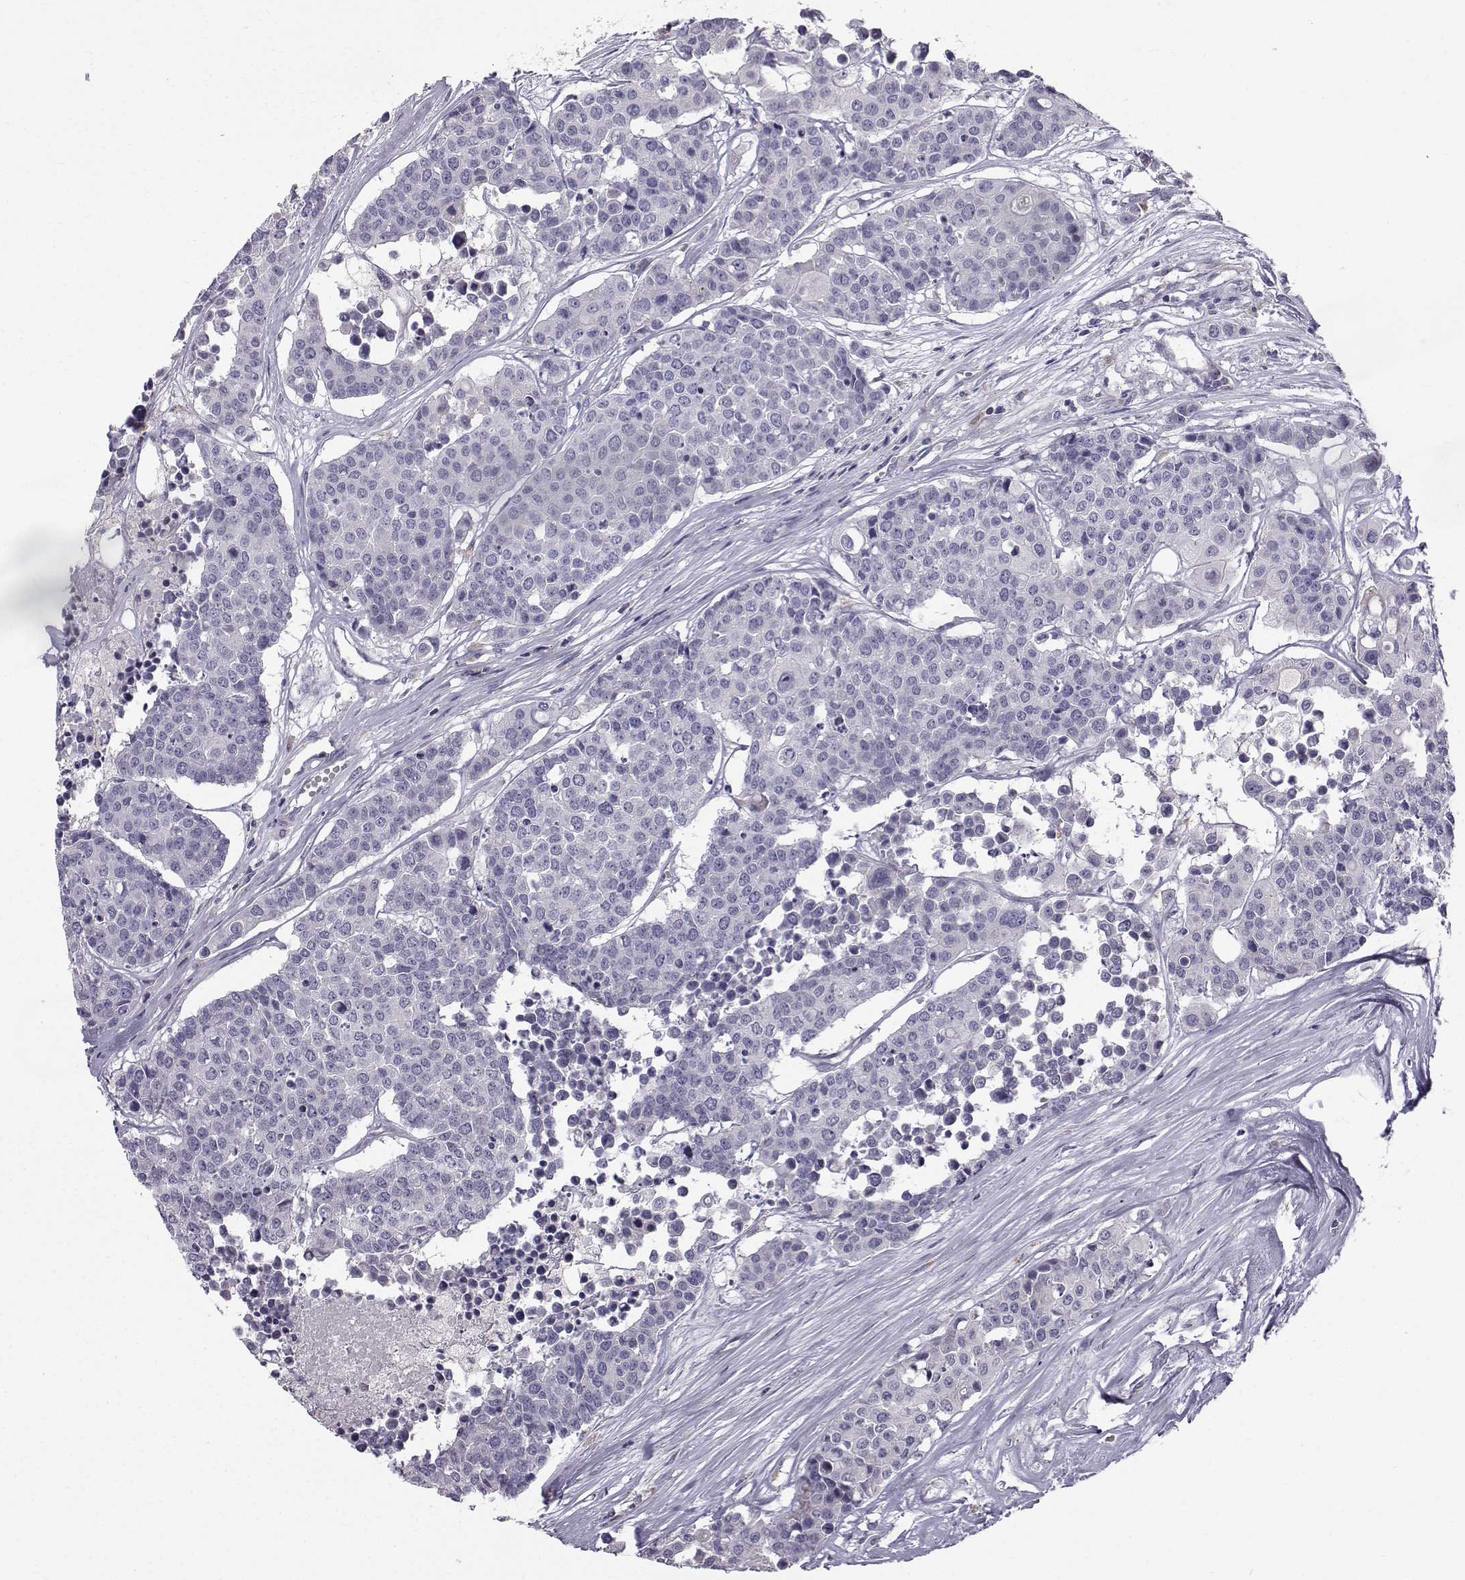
{"staining": {"intensity": "negative", "quantity": "none", "location": "none"}, "tissue": "carcinoid", "cell_type": "Tumor cells", "image_type": "cancer", "snomed": [{"axis": "morphology", "description": "Carcinoid, malignant, NOS"}, {"axis": "topography", "description": "Colon"}], "caption": "This photomicrograph is of carcinoid stained with immunohistochemistry to label a protein in brown with the nuclei are counter-stained blue. There is no positivity in tumor cells.", "gene": "CALCR", "patient": {"sex": "male", "age": 81}}